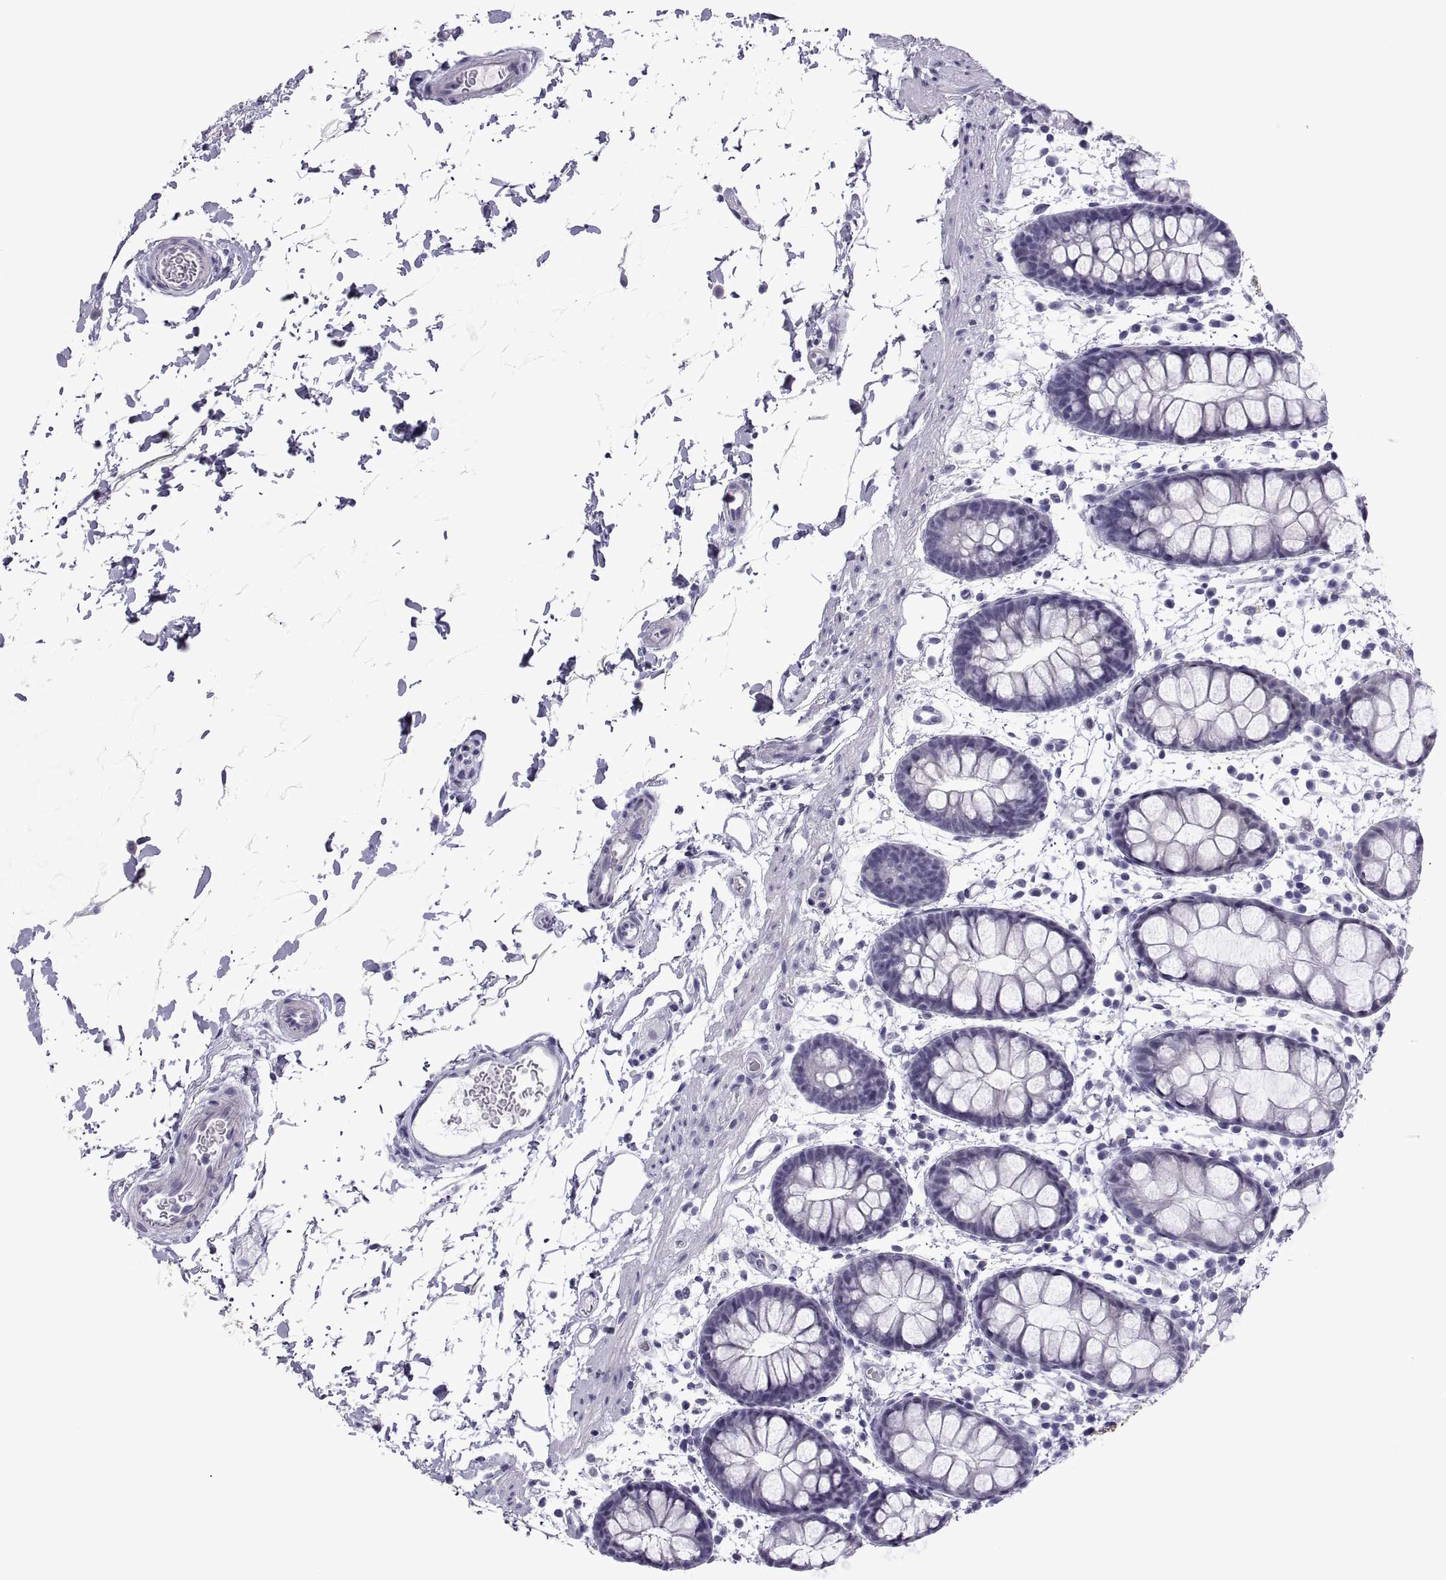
{"staining": {"intensity": "negative", "quantity": "none", "location": "none"}, "tissue": "rectum", "cell_type": "Glandular cells", "image_type": "normal", "snomed": [{"axis": "morphology", "description": "Normal tissue, NOS"}, {"axis": "topography", "description": "Rectum"}], "caption": "Glandular cells show no significant positivity in unremarkable rectum. (DAB (3,3'-diaminobenzidine) IHC visualized using brightfield microscopy, high magnification).", "gene": "C3orf22", "patient": {"sex": "male", "age": 57}}